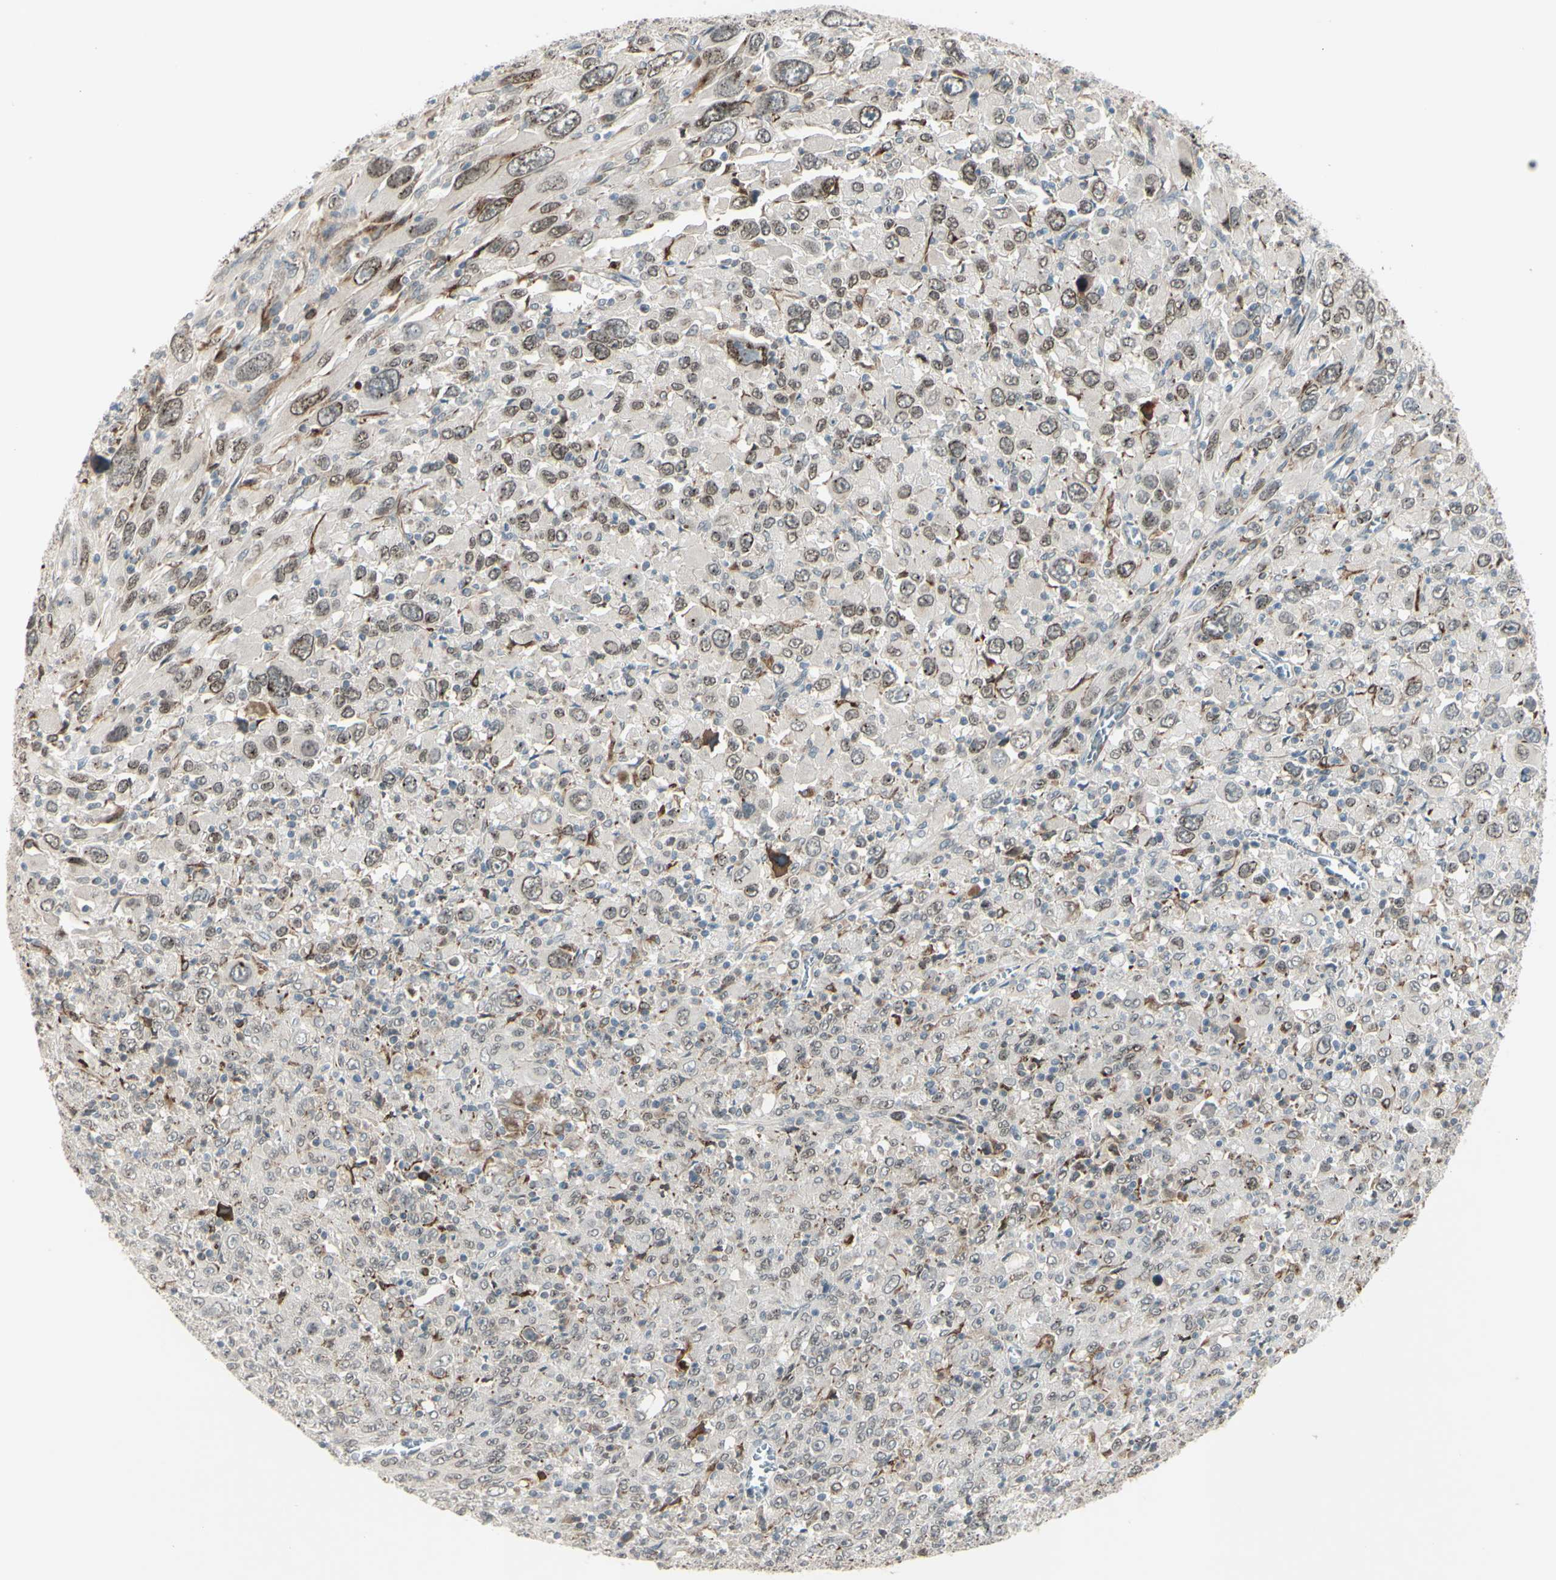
{"staining": {"intensity": "moderate", "quantity": "<25%", "location": "cytoplasmic/membranous"}, "tissue": "melanoma", "cell_type": "Tumor cells", "image_type": "cancer", "snomed": [{"axis": "morphology", "description": "Malignant melanoma, Metastatic site"}, {"axis": "topography", "description": "Skin"}], "caption": "The micrograph exhibits immunohistochemical staining of malignant melanoma (metastatic site). There is moderate cytoplasmic/membranous positivity is identified in approximately <25% of tumor cells. (DAB IHC with brightfield microscopy, high magnification).", "gene": "FGFR2", "patient": {"sex": "female", "age": 56}}